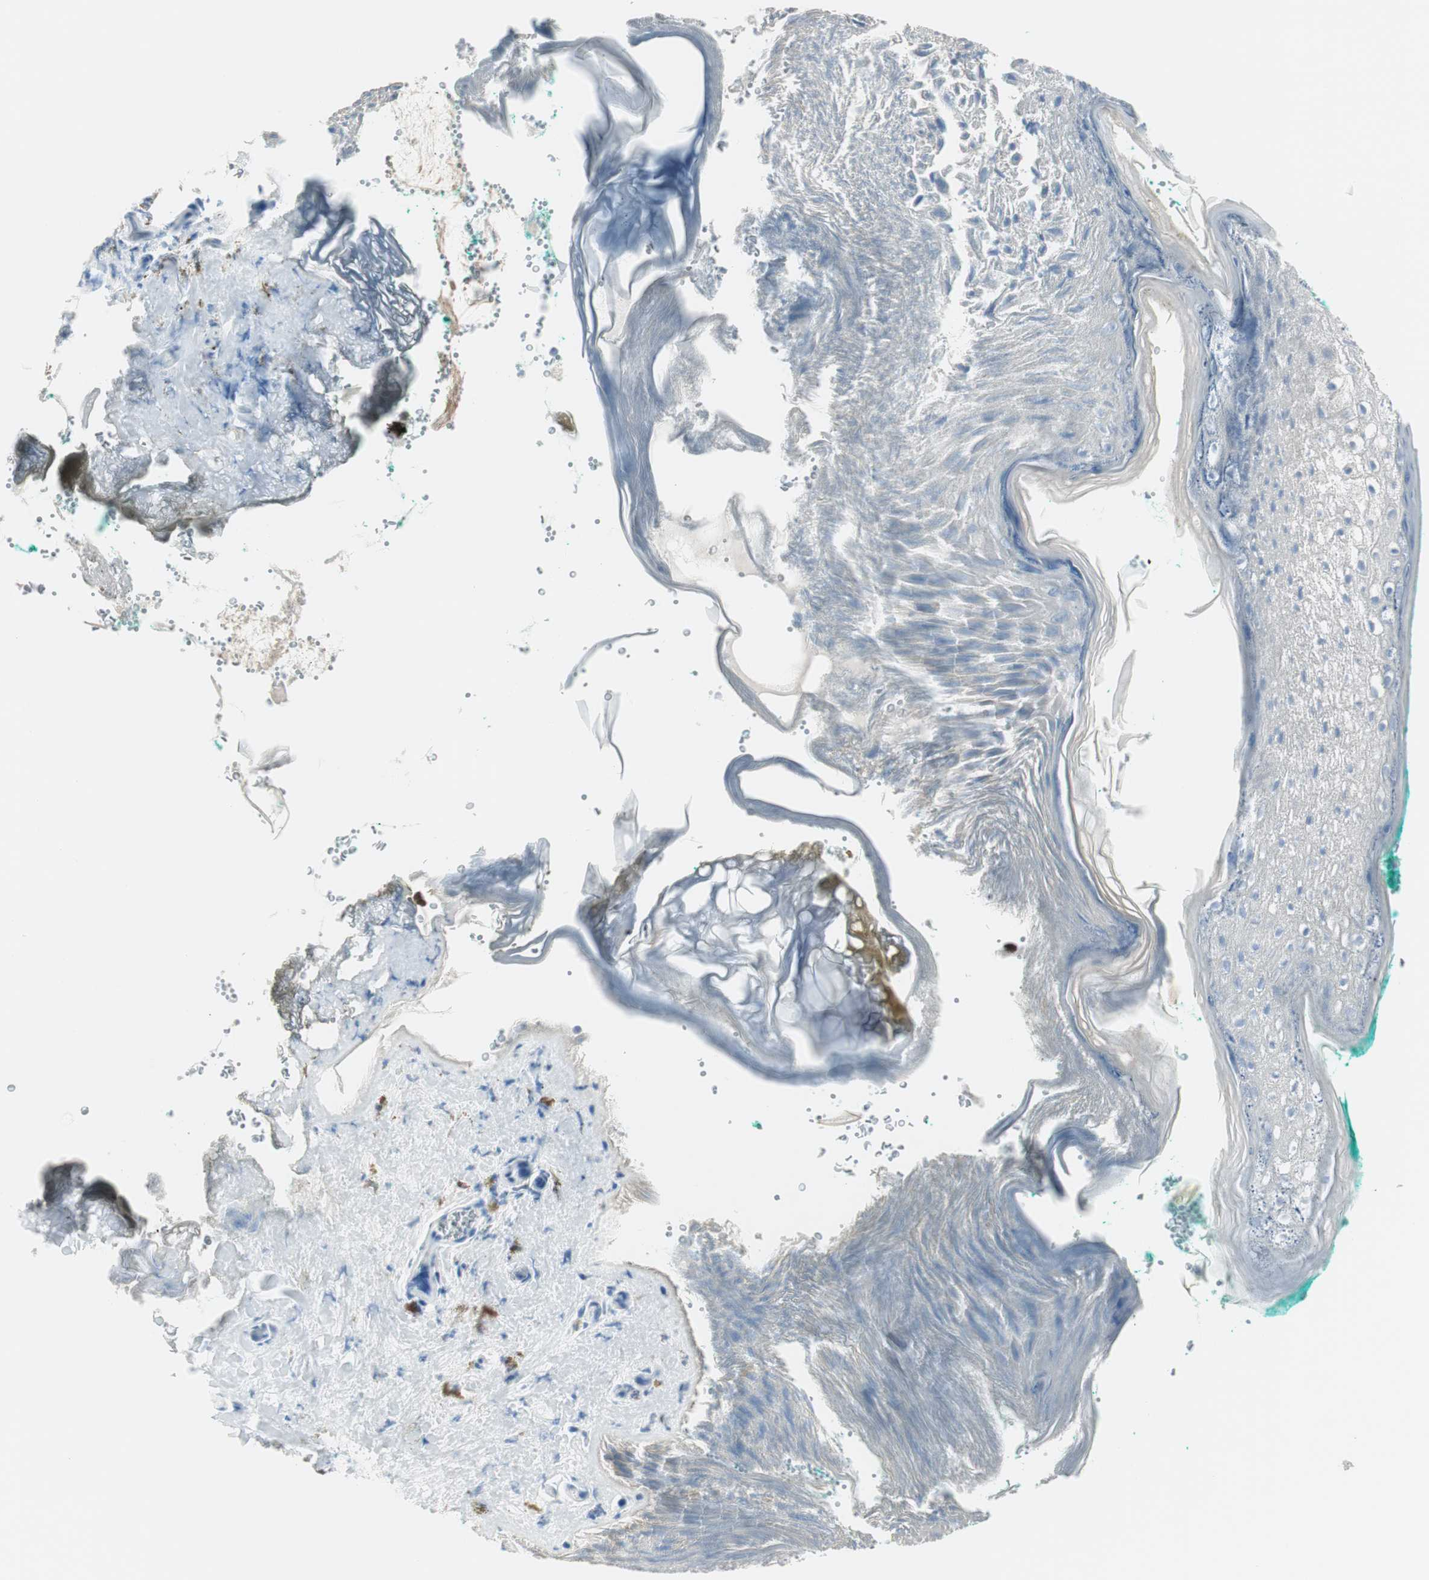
{"staining": {"intensity": "negative", "quantity": "none", "location": "none"}, "tissue": "skin", "cell_type": "Epidermal cells", "image_type": "normal", "snomed": [{"axis": "morphology", "description": "Normal tissue, NOS"}, {"axis": "topography", "description": "Anal"}], "caption": "IHC micrograph of benign skin stained for a protein (brown), which shows no positivity in epidermal cells. The staining was performed using DAB (3,3'-diaminobenzidine) to visualize the protein expression in brown, while the nuclei were stained in blue with hematoxylin (Magnification: 20x).", "gene": "DLG4", "patient": {"sex": "male", "age": 74}}